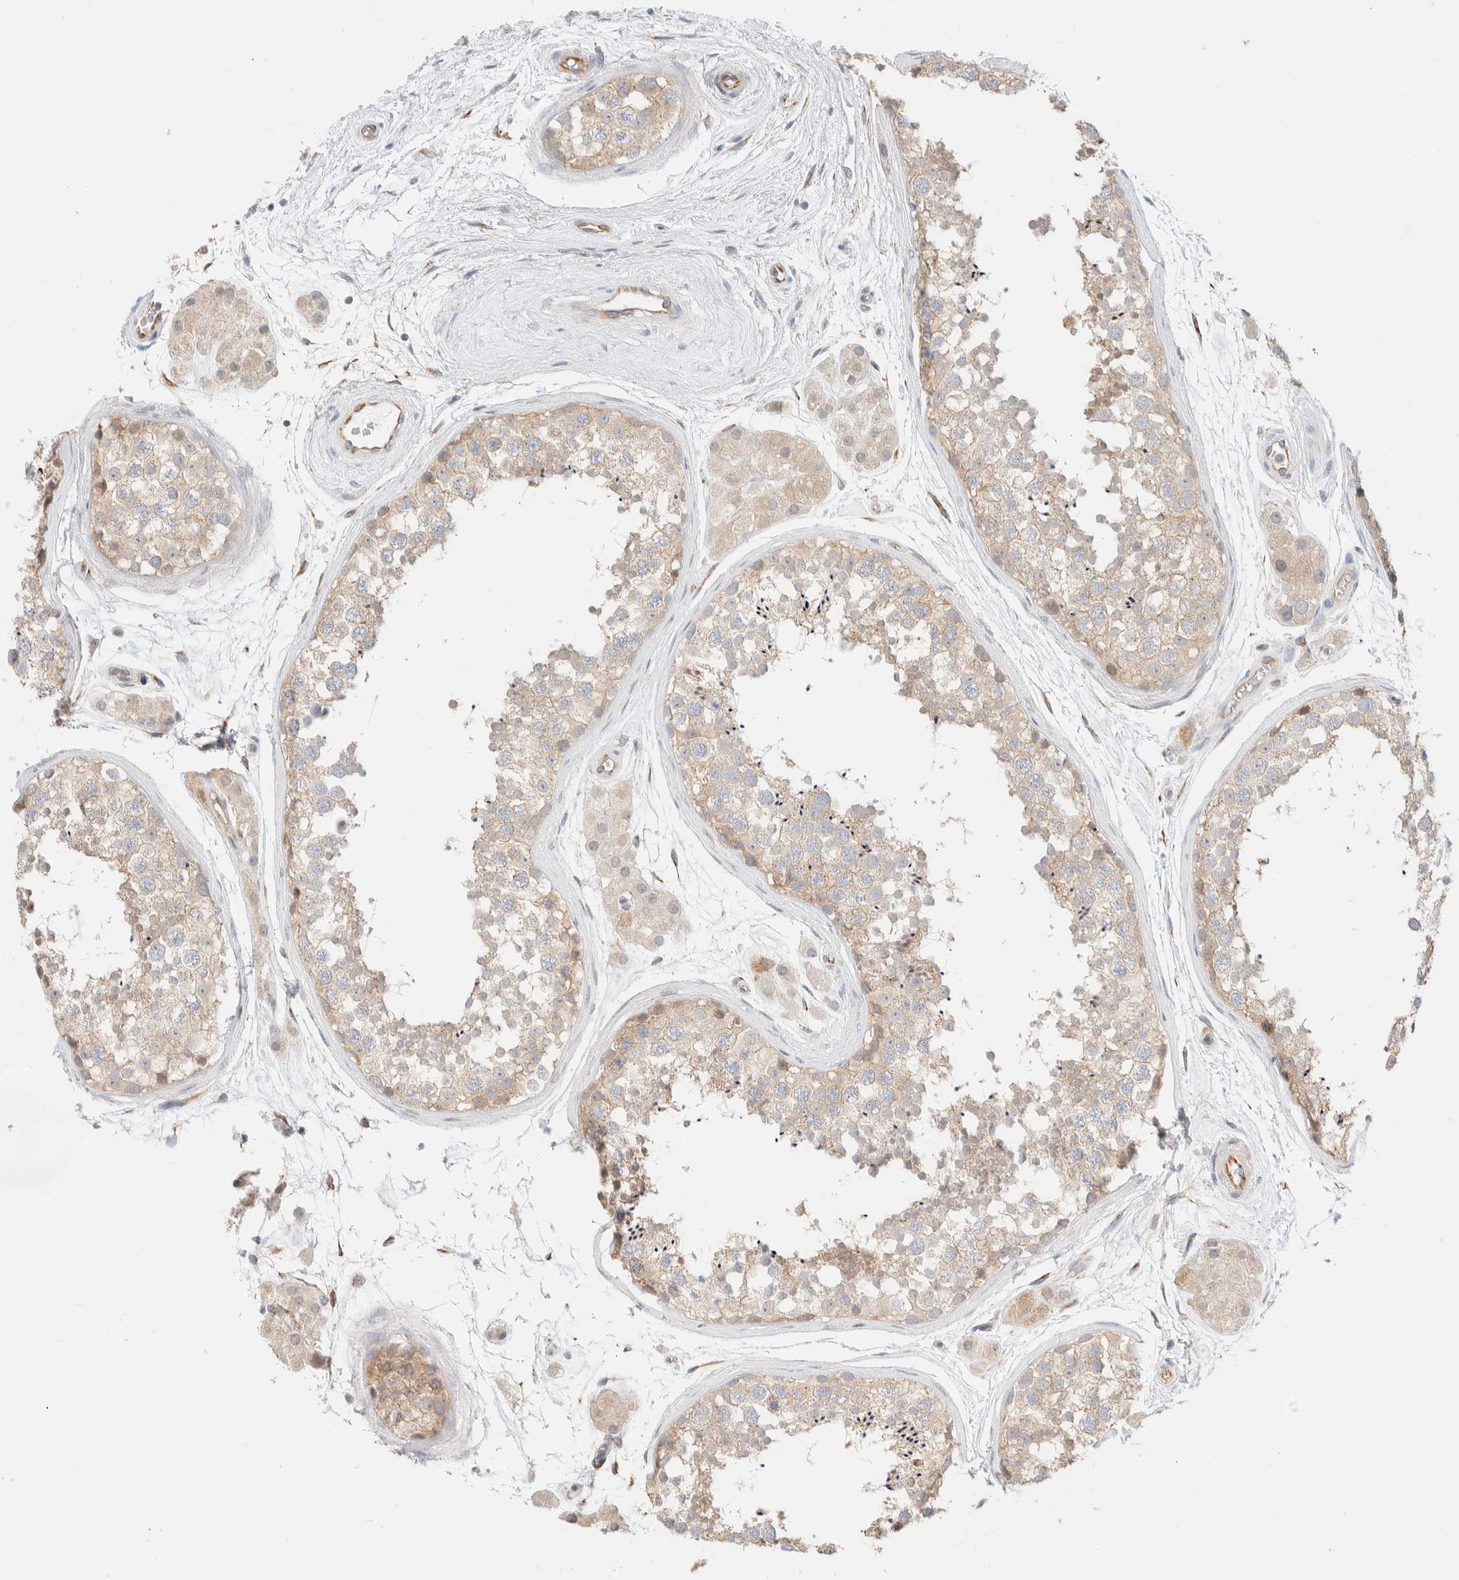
{"staining": {"intensity": "weak", "quantity": ">75%", "location": "cytoplasmic/membranous"}, "tissue": "testis", "cell_type": "Cells in seminiferous ducts", "image_type": "normal", "snomed": [{"axis": "morphology", "description": "Normal tissue, NOS"}, {"axis": "topography", "description": "Testis"}], "caption": "Testis stained with DAB (3,3'-diaminobenzidine) immunohistochemistry (IHC) shows low levels of weak cytoplasmic/membranous positivity in about >75% of cells in seminiferous ducts. Nuclei are stained in blue.", "gene": "UNC13B", "patient": {"sex": "male", "age": 56}}